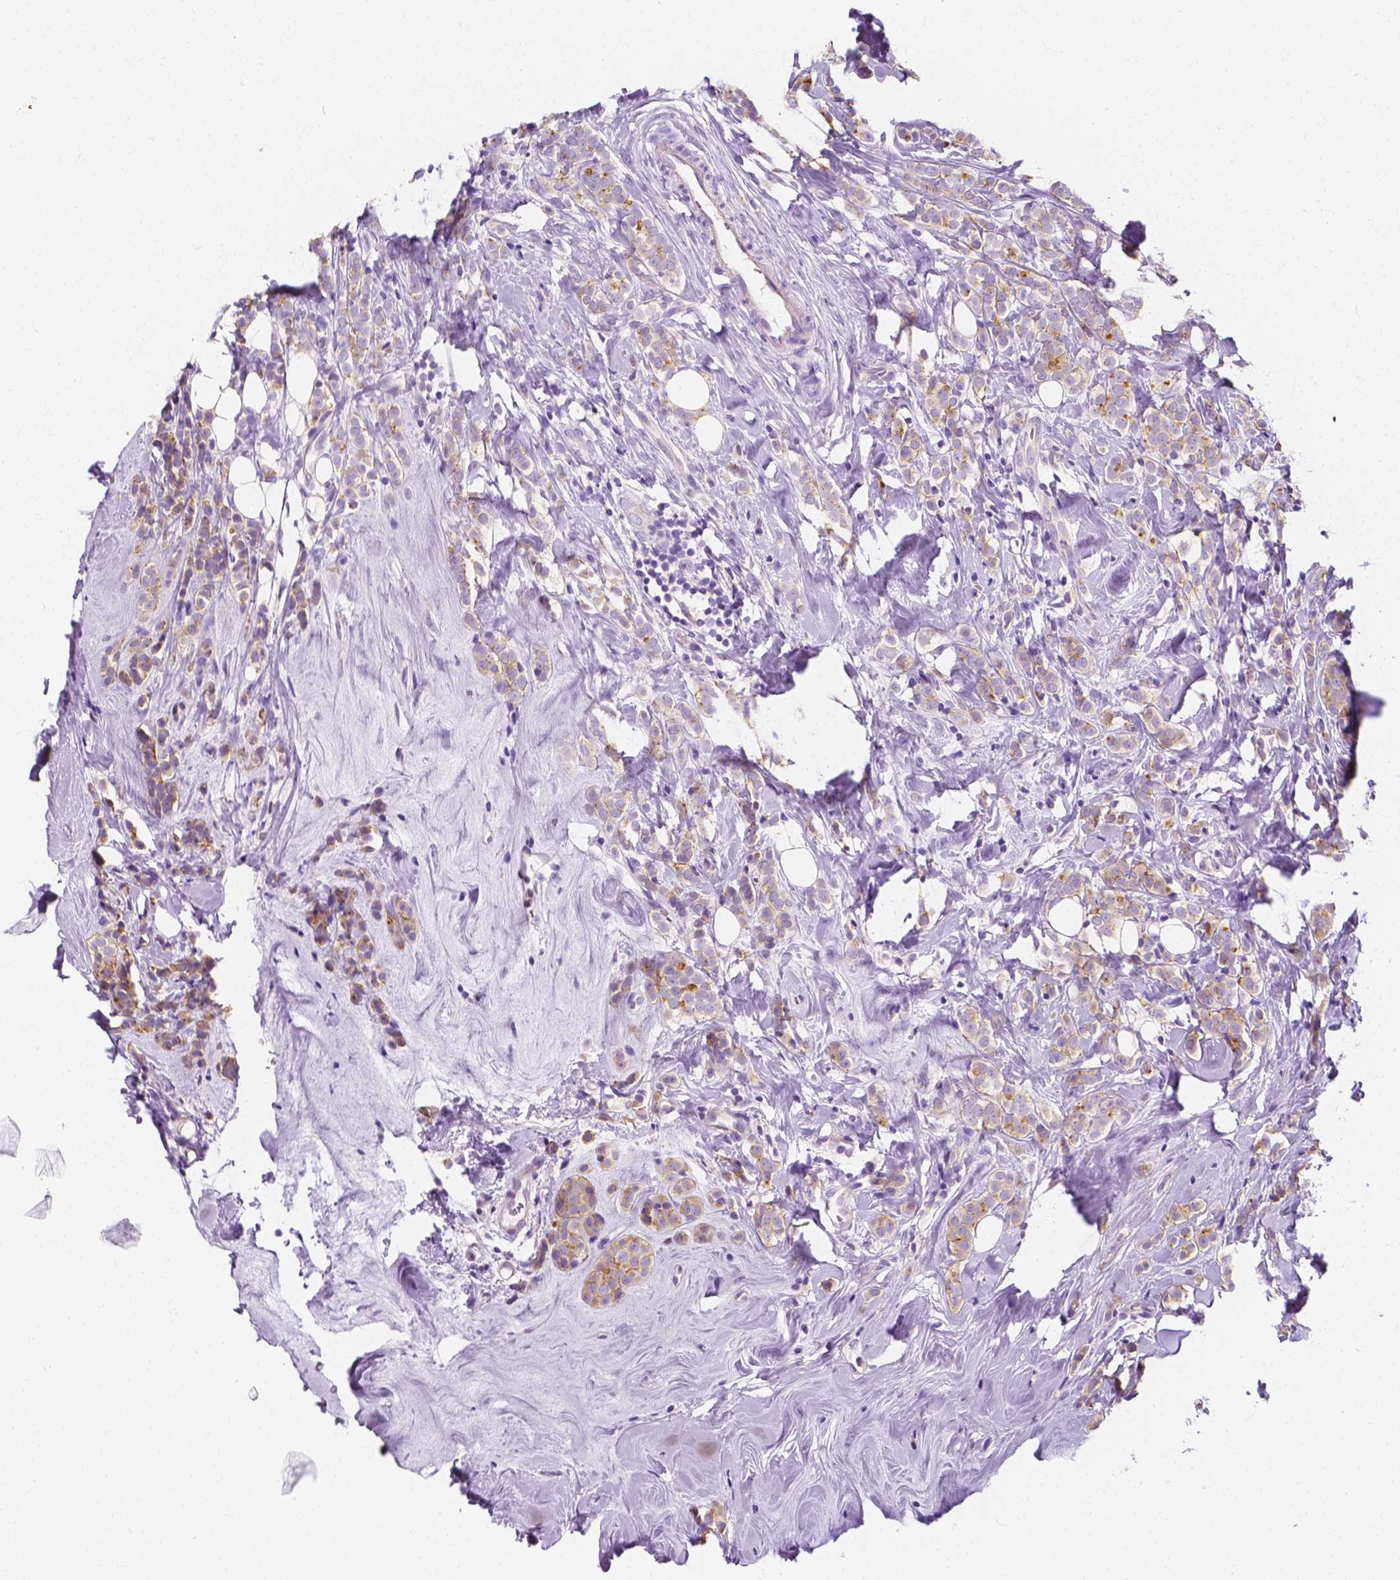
{"staining": {"intensity": "weak", "quantity": "25%-75%", "location": "cytoplasmic/membranous"}, "tissue": "breast cancer", "cell_type": "Tumor cells", "image_type": "cancer", "snomed": [{"axis": "morphology", "description": "Lobular carcinoma"}, {"axis": "topography", "description": "Breast"}], "caption": "High-power microscopy captured an immunohistochemistry (IHC) photomicrograph of breast cancer, revealing weak cytoplasmic/membranous expression in about 25%-75% of tumor cells. (DAB = brown stain, brightfield microscopy at high magnification).", "gene": "SIRT2", "patient": {"sex": "female", "age": 49}}